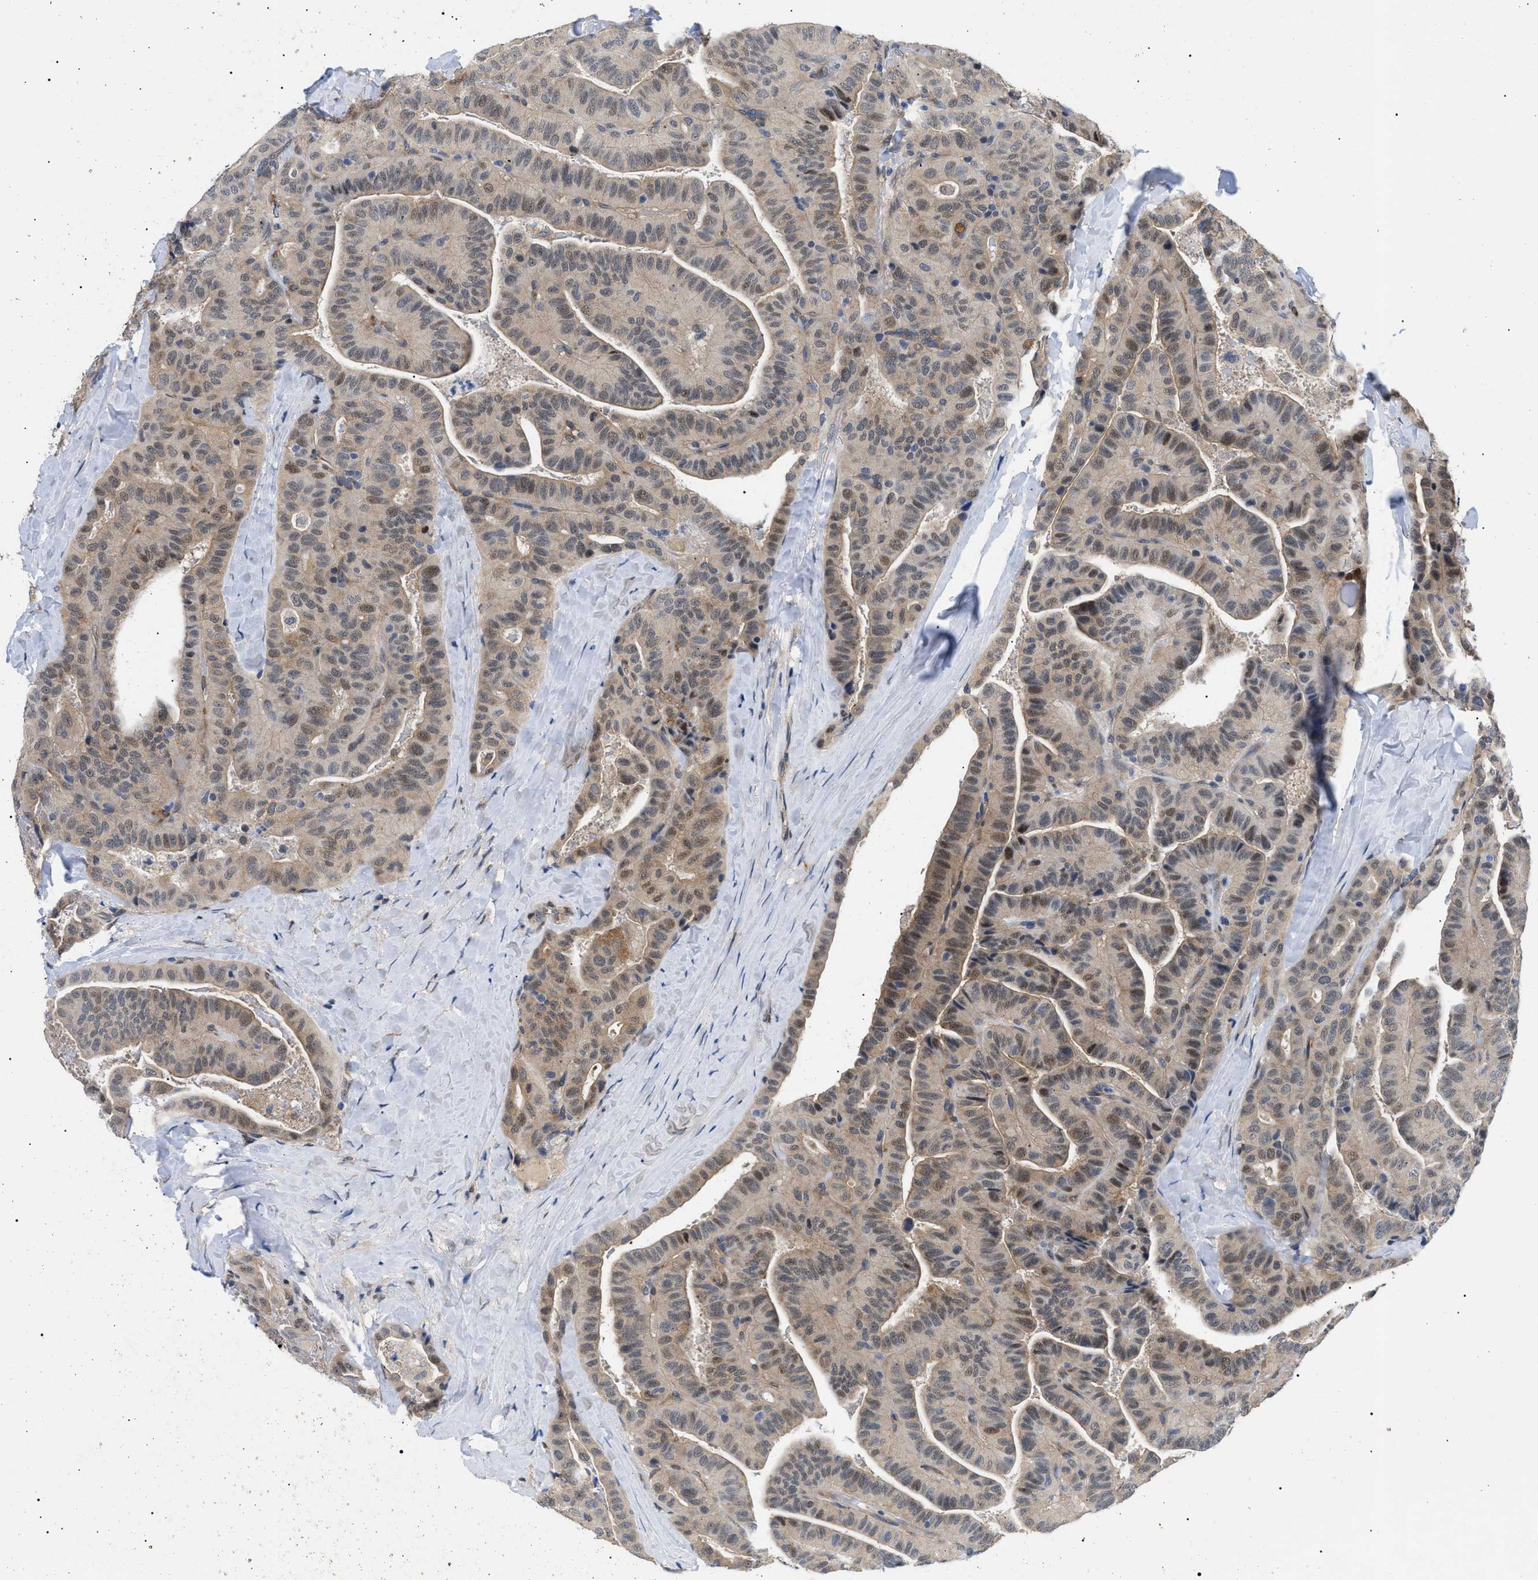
{"staining": {"intensity": "moderate", "quantity": ">75%", "location": "cytoplasmic/membranous,nuclear"}, "tissue": "thyroid cancer", "cell_type": "Tumor cells", "image_type": "cancer", "snomed": [{"axis": "morphology", "description": "Papillary adenocarcinoma, NOS"}, {"axis": "topography", "description": "Thyroid gland"}], "caption": "DAB (3,3'-diaminobenzidine) immunohistochemical staining of human thyroid cancer (papillary adenocarcinoma) demonstrates moderate cytoplasmic/membranous and nuclear protein staining in about >75% of tumor cells. (Brightfield microscopy of DAB IHC at high magnification).", "gene": "GARRE1", "patient": {"sex": "male", "age": 77}}